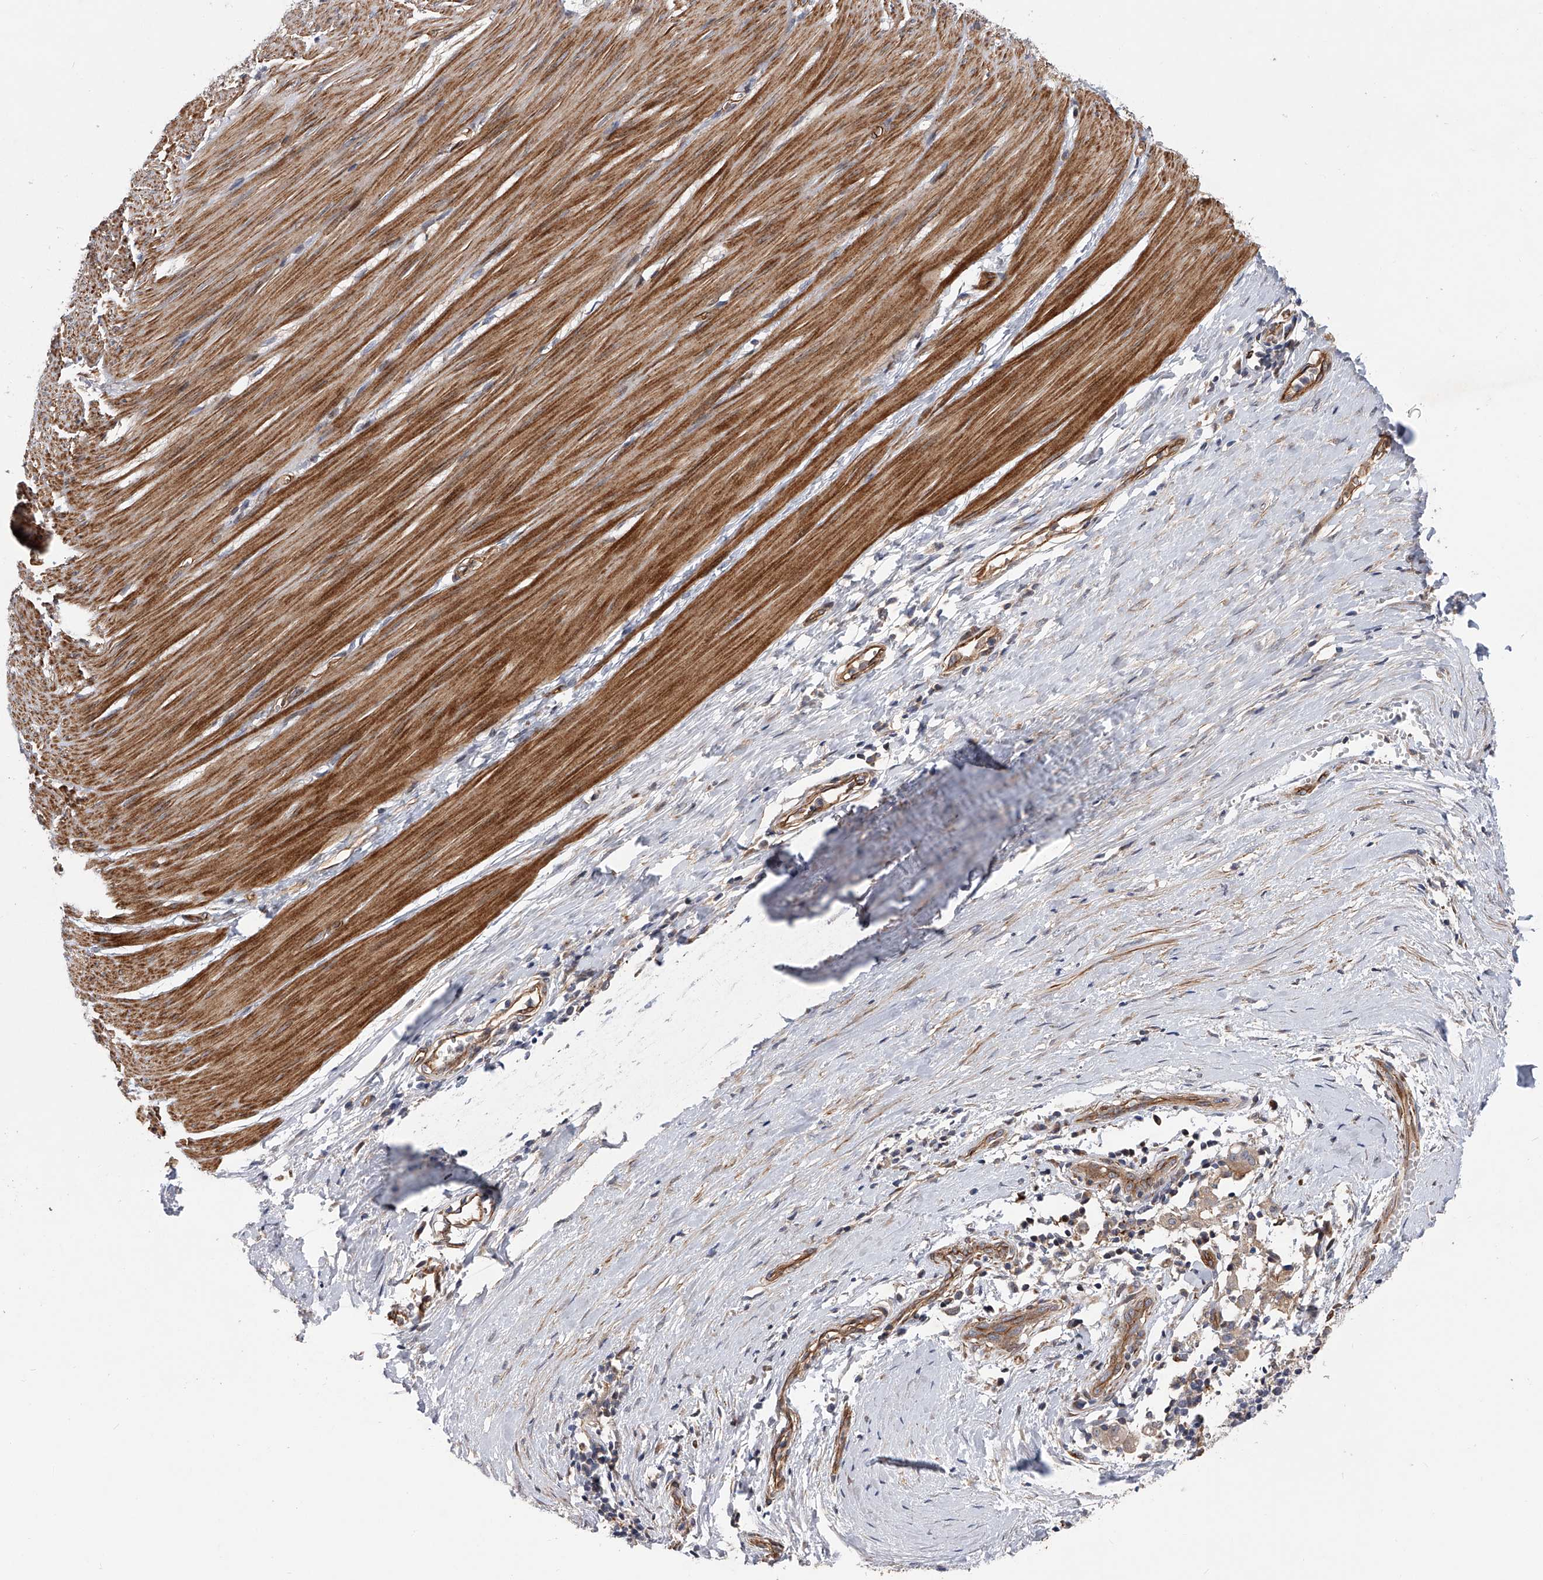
{"staining": {"intensity": "strong", "quantity": ">75%", "location": "cytoplasmic/membranous"}, "tissue": "smooth muscle", "cell_type": "Smooth muscle cells", "image_type": "normal", "snomed": [{"axis": "morphology", "description": "Normal tissue, NOS"}, {"axis": "morphology", "description": "Adenocarcinoma, NOS"}, {"axis": "topography", "description": "Colon"}, {"axis": "topography", "description": "Peripheral nerve tissue"}], "caption": "This is an image of immunohistochemistry staining of unremarkable smooth muscle, which shows strong positivity in the cytoplasmic/membranous of smooth muscle cells.", "gene": "PDSS2", "patient": {"sex": "male", "age": 14}}